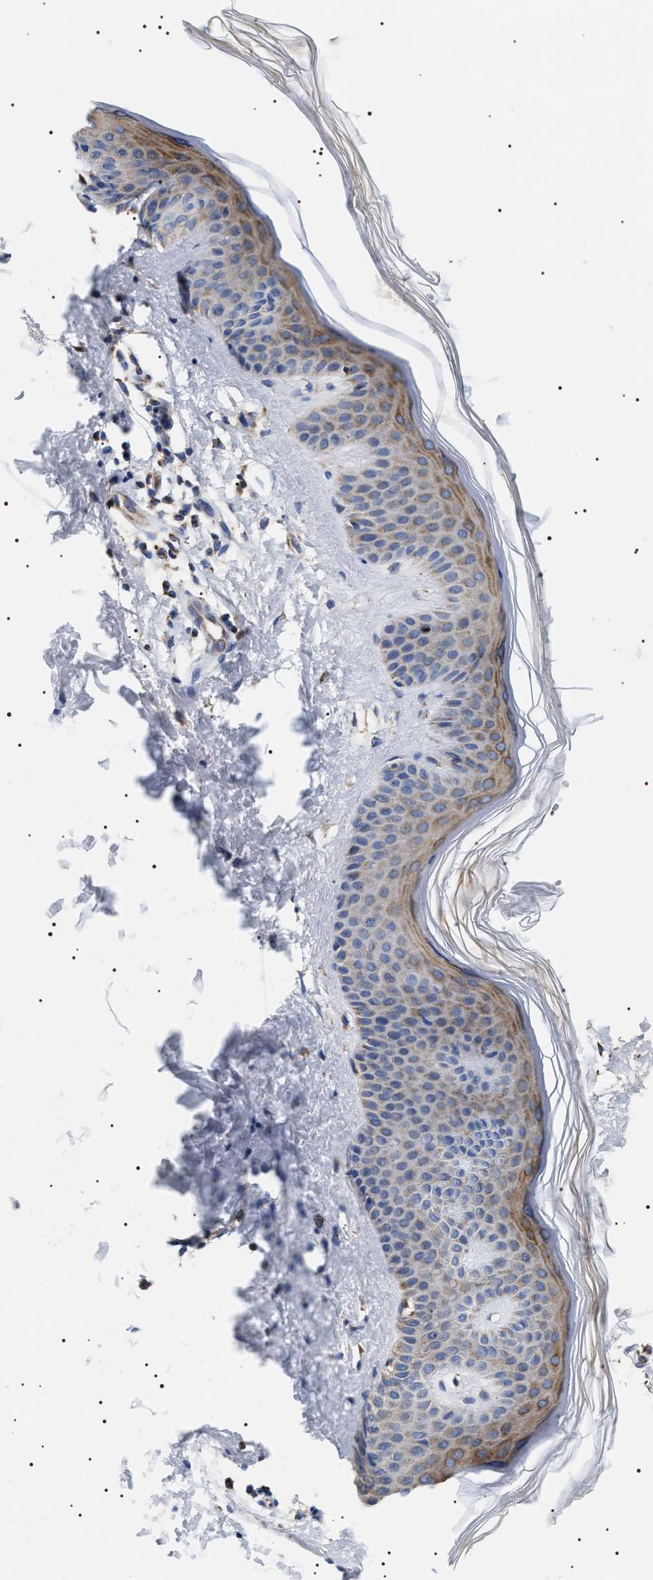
{"staining": {"intensity": "moderate", "quantity": ">75%", "location": "cytoplasmic/membranous"}, "tissue": "skin", "cell_type": "Fibroblasts", "image_type": "normal", "snomed": [{"axis": "morphology", "description": "Normal tissue, NOS"}, {"axis": "morphology", "description": "Malignant melanoma, Metastatic site"}, {"axis": "topography", "description": "Skin"}], "caption": "IHC (DAB (3,3'-diaminobenzidine)) staining of benign human skin demonstrates moderate cytoplasmic/membranous protein staining in about >75% of fibroblasts. (brown staining indicates protein expression, while blue staining denotes nuclei).", "gene": "OXSM", "patient": {"sex": "male", "age": 41}}